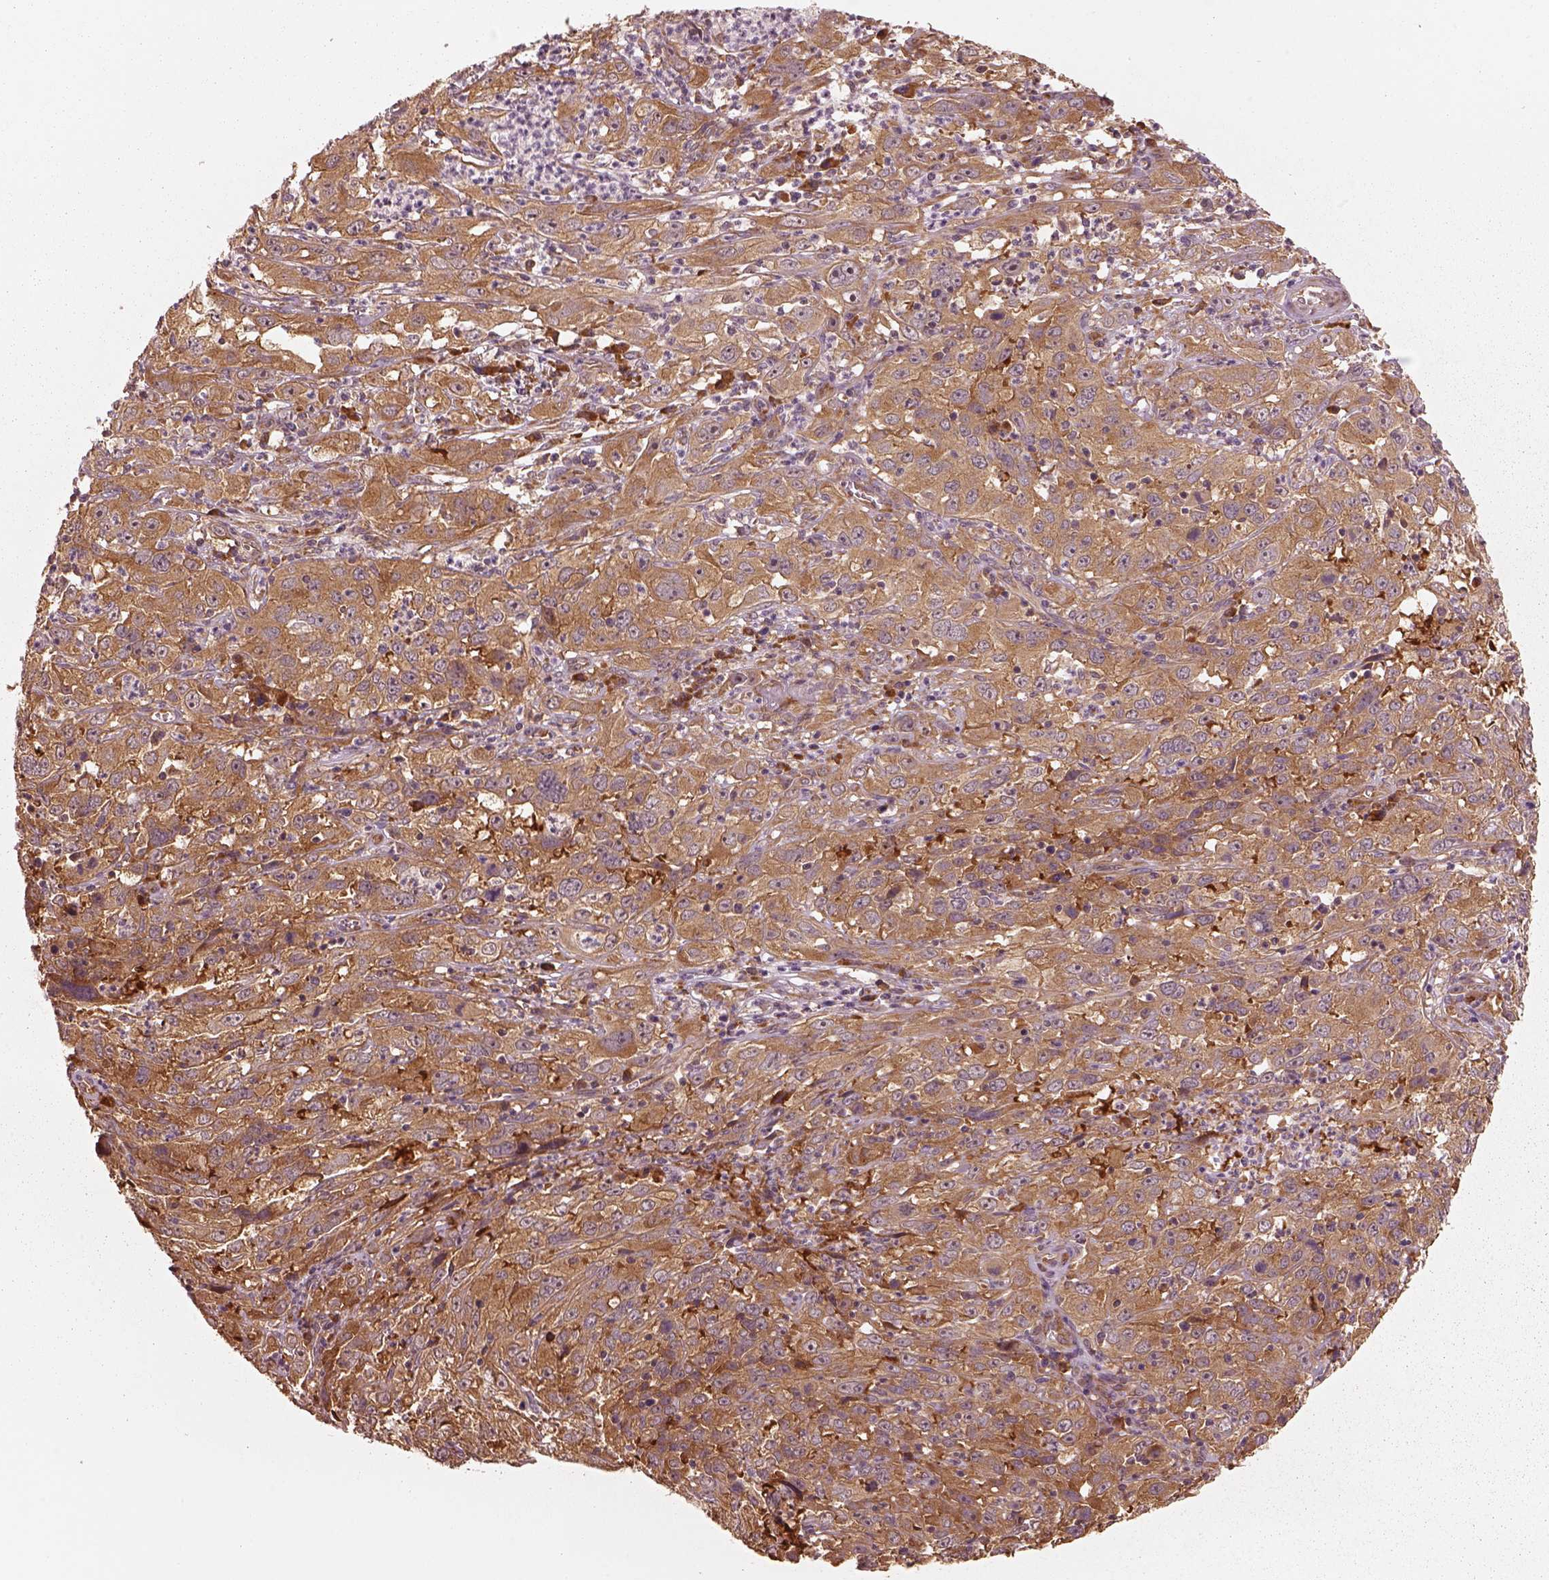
{"staining": {"intensity": "moderate", "quantity": ">75%", "location": "cytoplasmic/membranous"}, "tissue": "cervical cancer", "cell_type": "Tumor cells", "image_type": "cancer", "snomed": [{"axis": "morphology", "description": "Squamous cell carcinoma, NOS"}, {"axis": "topography", "description": "Cervix"}], "caption": "Protein staining of squamous cell carcinoma (cervical) tissue exhibits moderate cytoplasmic/membranous expression in about >75% of tumor cells. (Brightfield microscopy of DAB IHC at high magnification).", "gene": "RPS5", "patient": {"sex": "female", "age": 32}}